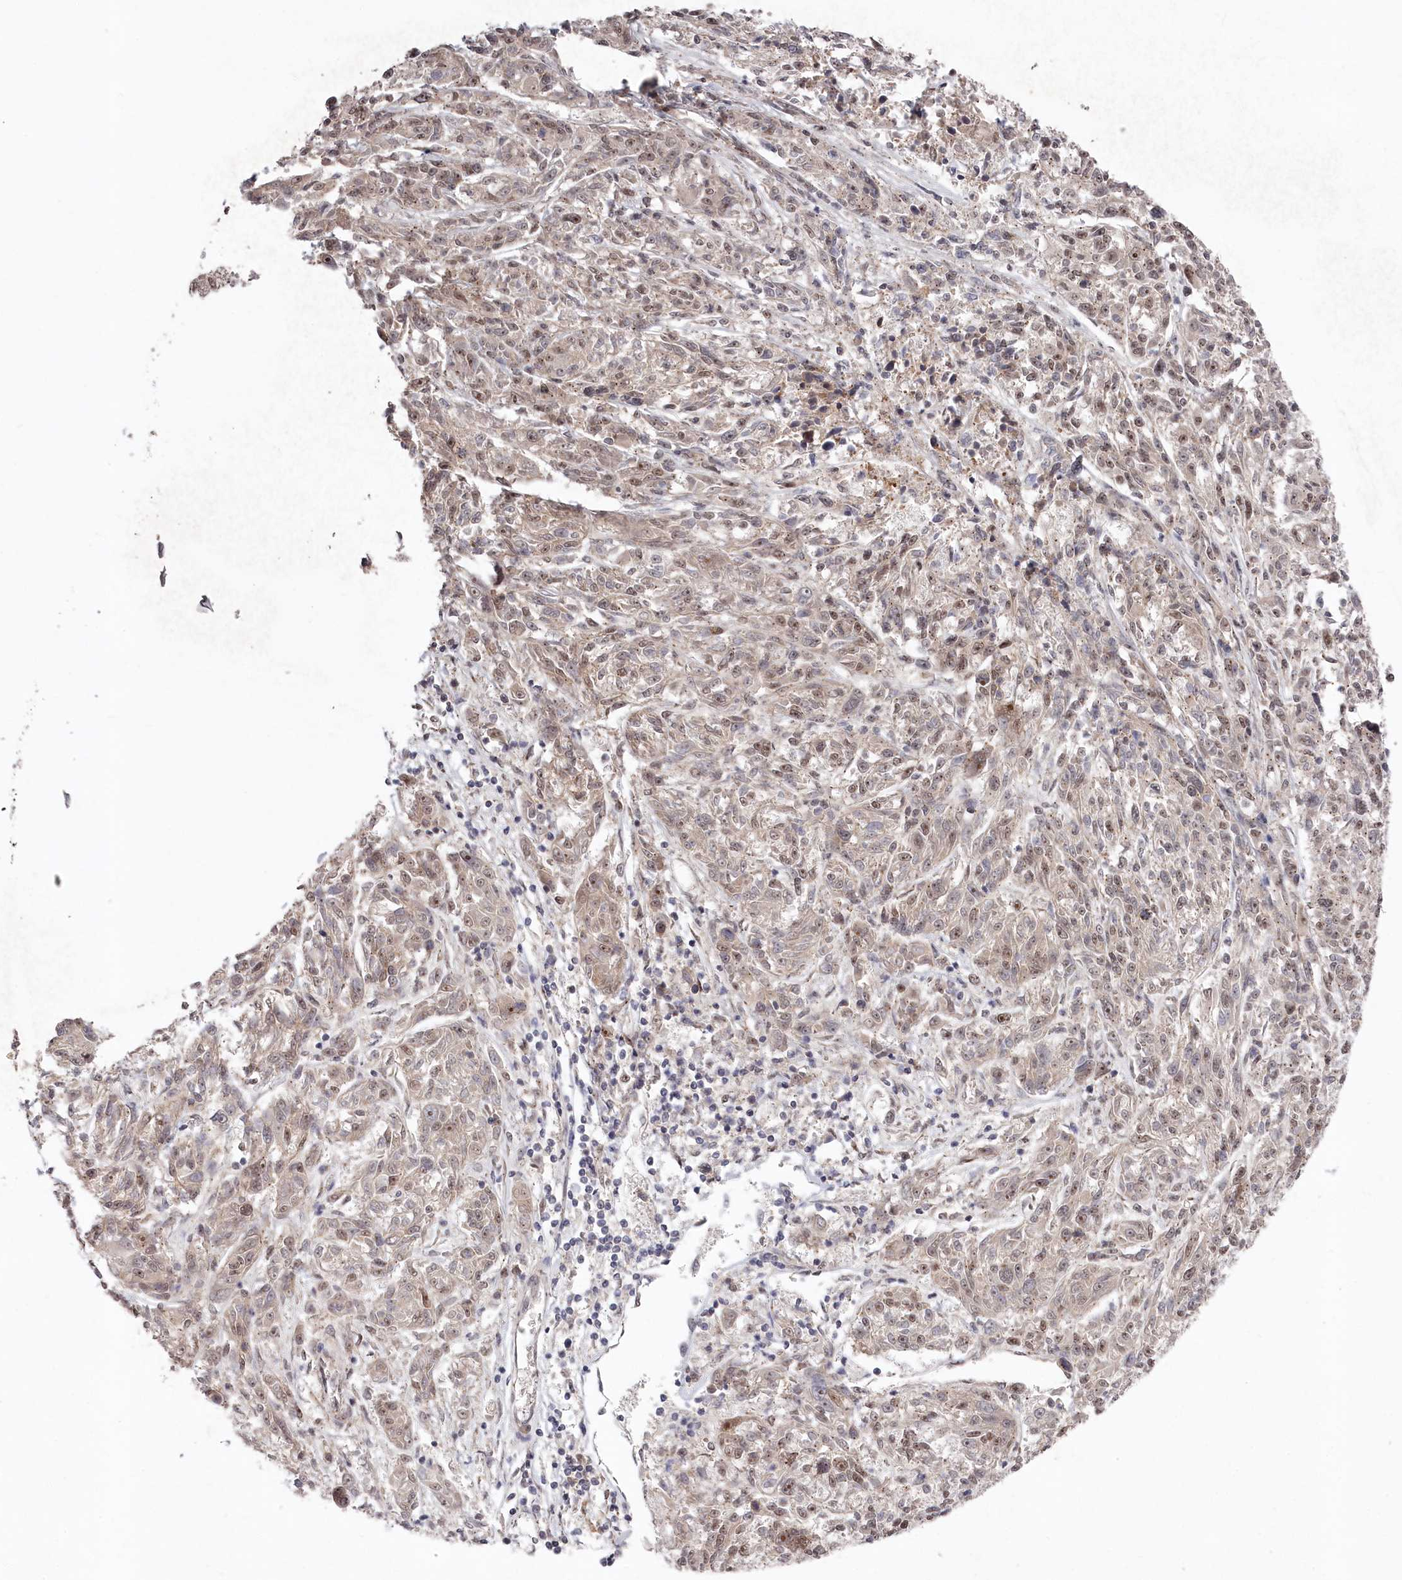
{"staining": {"intensity": "moderate", "quantity": "25%-75%", "location": "nuclear"}, "tissue": "melanoma", "cell_type": "Tumor cells", "image_type": "cancer", "snomed": [{"axis": "morphology", "description": "Malignant melanoma, NOS"}, {"axis": "topography", "description": "Skin"}], "caption": "Melanoma tissue reveals moderate nuclear expression in approximately 25%-75% of tumor cells, visualized by immunohistochemistry.", "gene": "EXOSC1", "patient": {"sex": "male", "age": 53}}